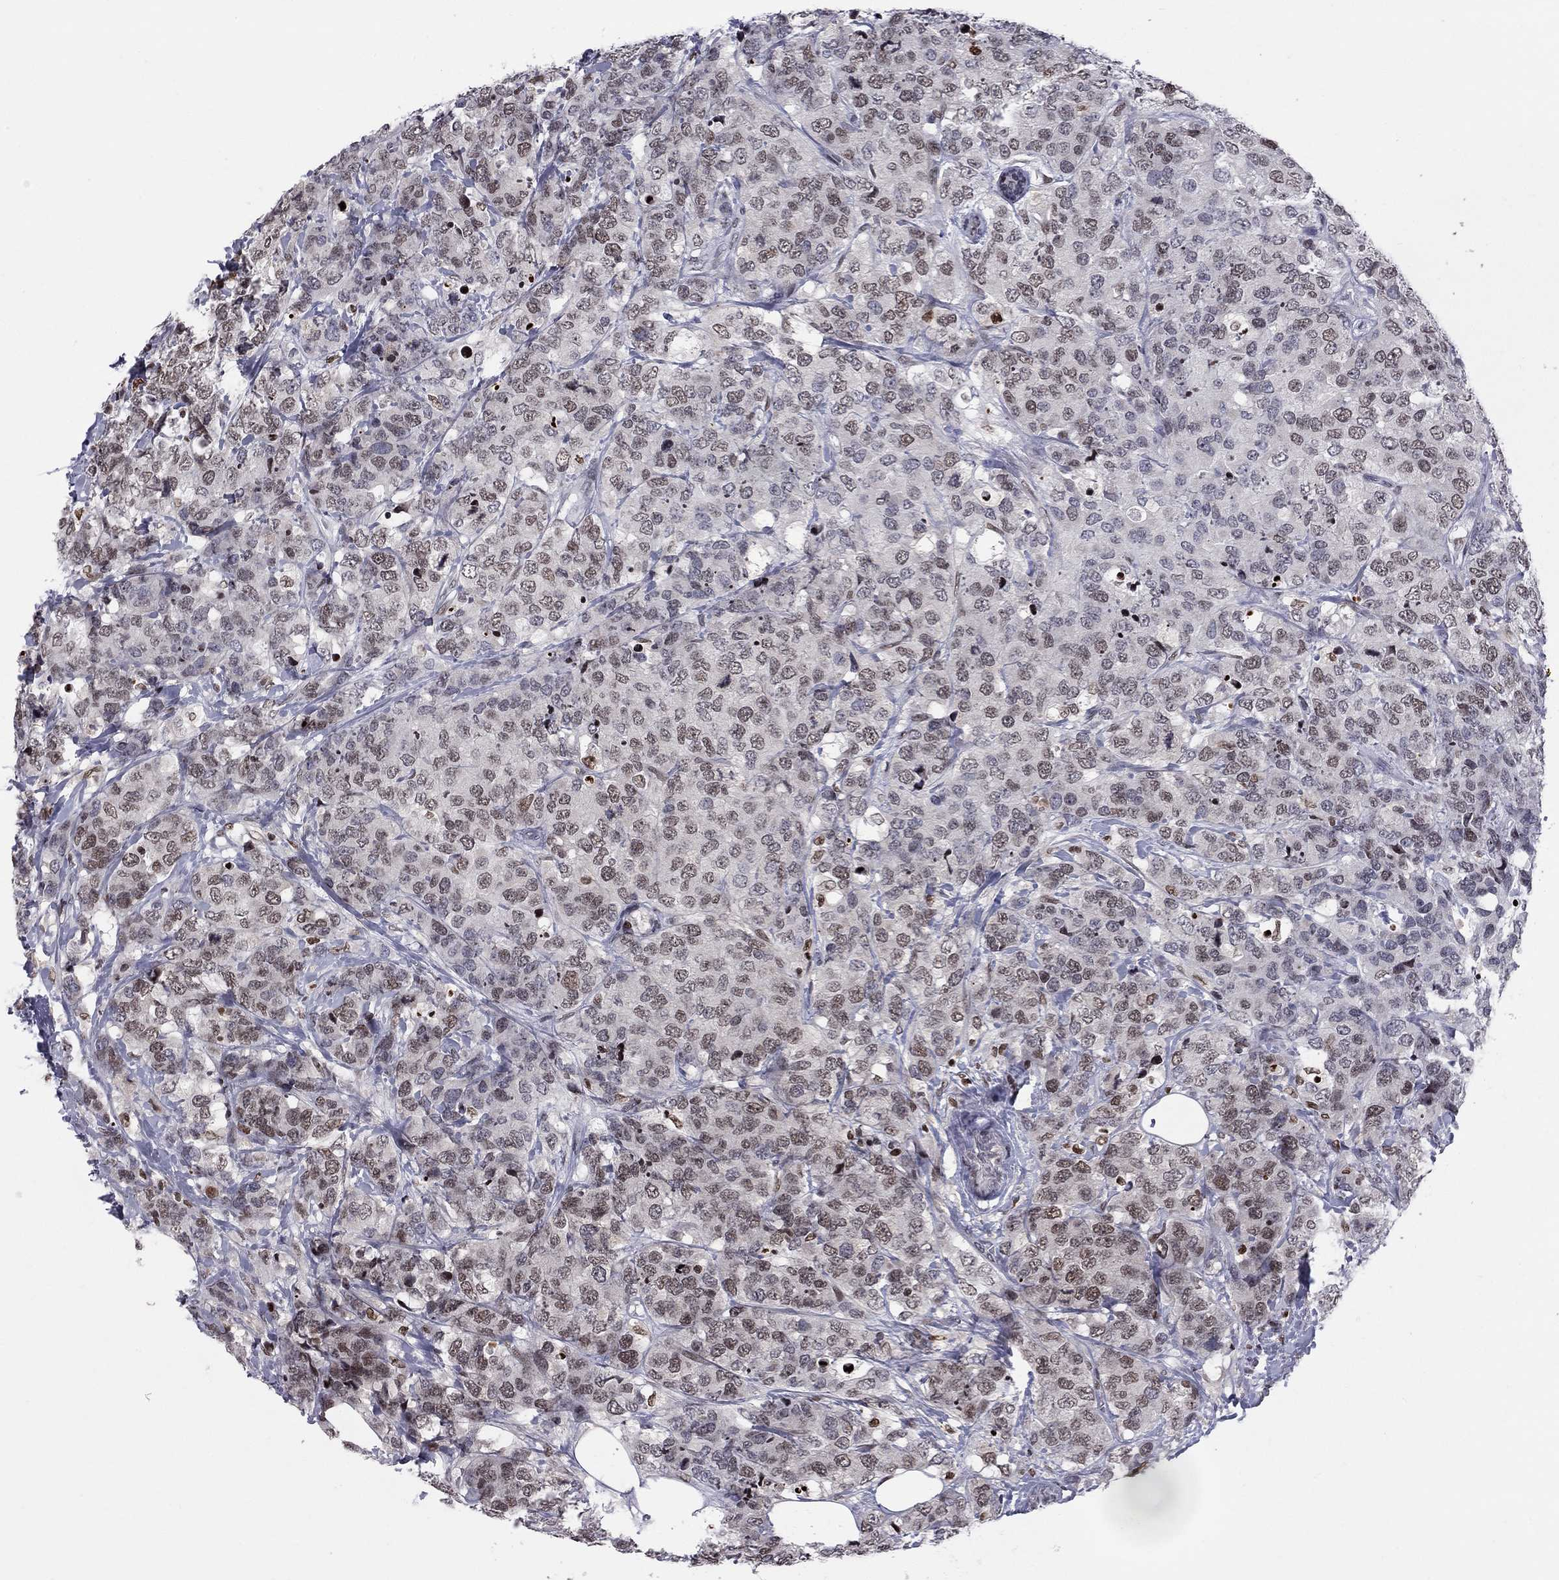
{"staining": {"intensity": "moderate", "quantity": "25%-75%", "location": "nuclear"}, "tissue": "breast cancer", "cell_type": "Tumor cells", "image_type": "cancer", "snomed": [{"axis": "morphology", "description": "Lobular carcinoma"}, {"axis": "topography", "description": "Breast"}], "caption": "Protein staining of breast lobular carcinoma tissue displays moderate nuclear positivity in about 25%-75% of tumor cells.", "gene": "RNASEH2C", "patient": {"sex": "female", "age": 59}}